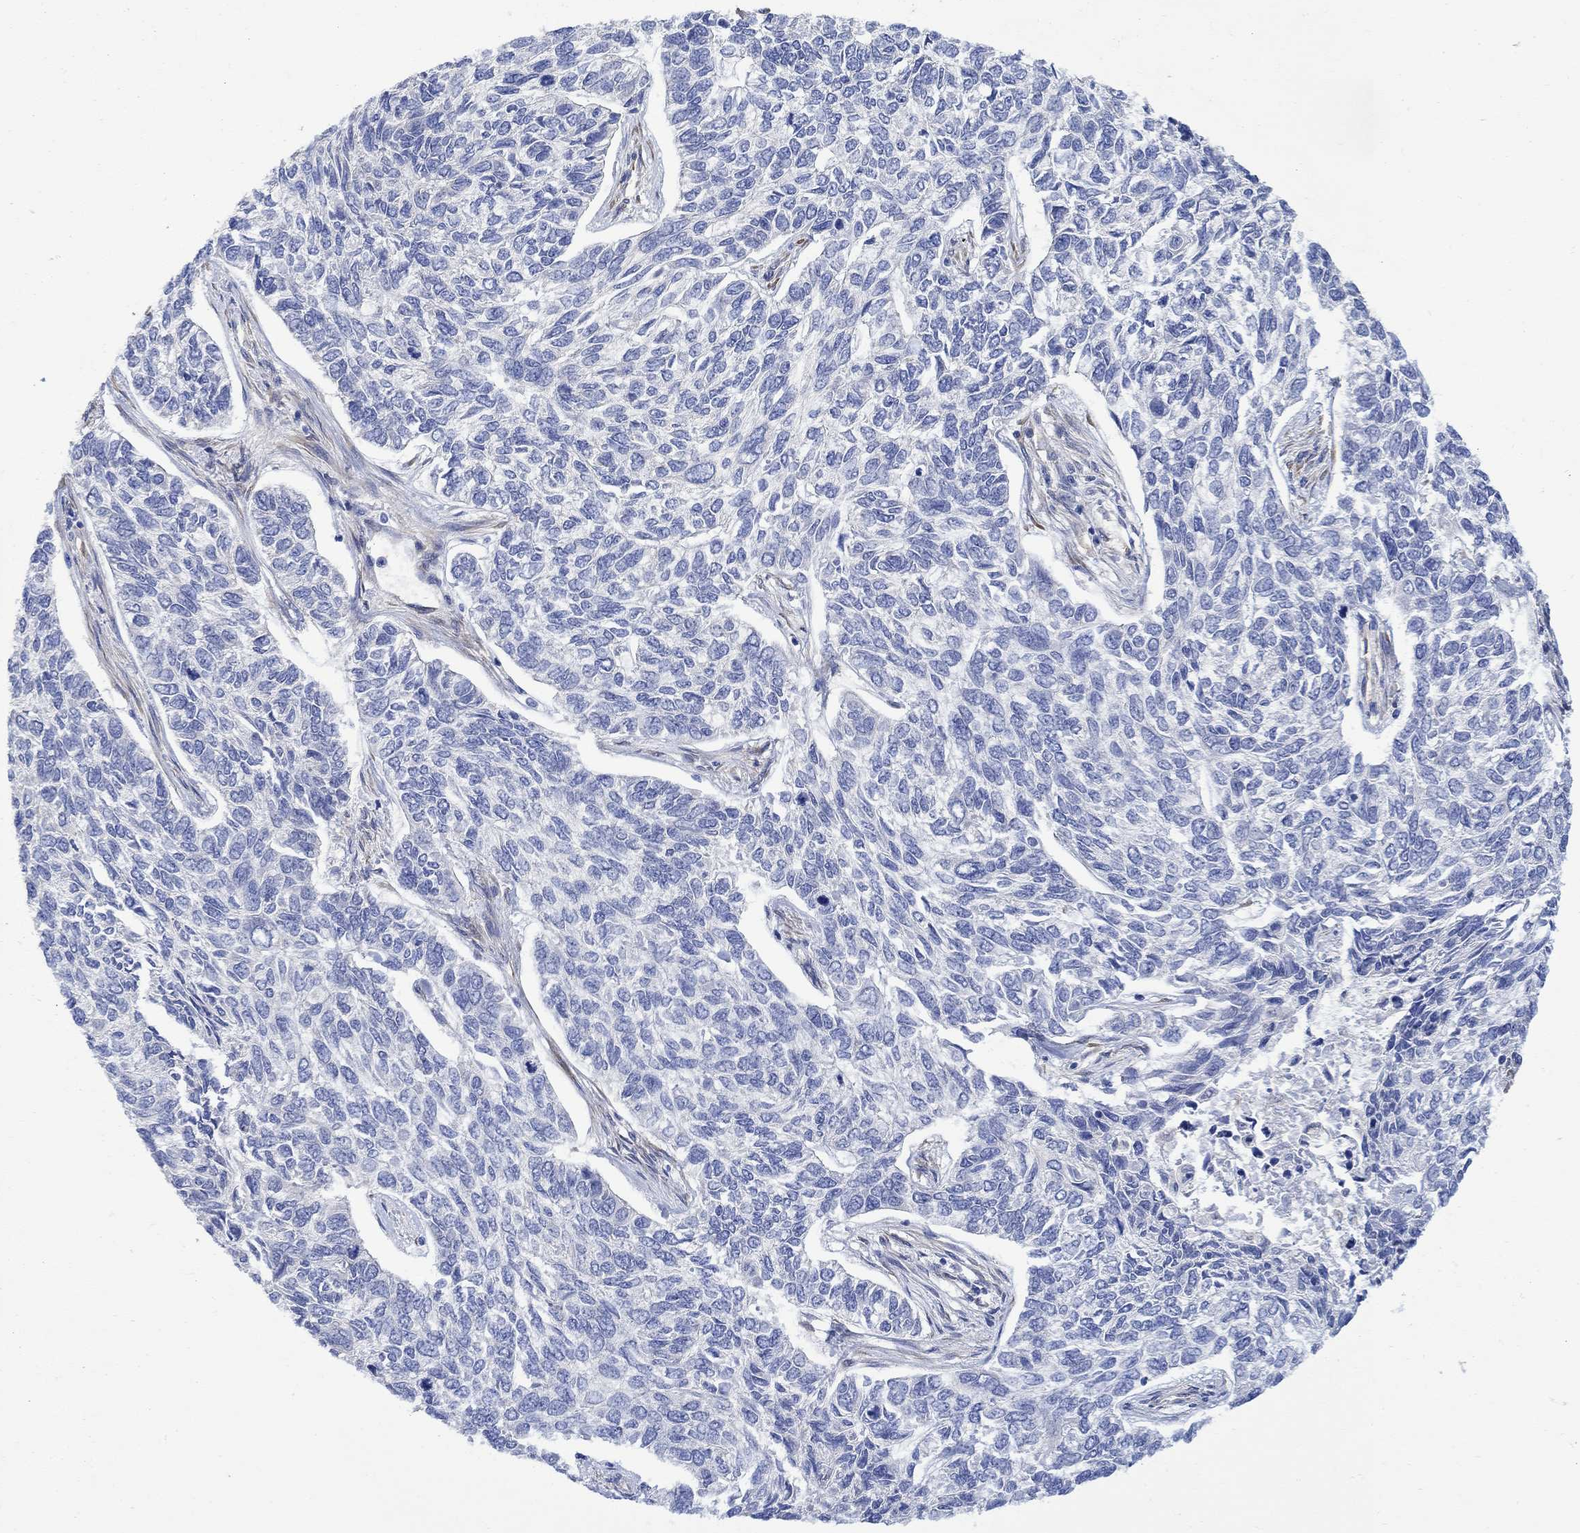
{"staining": {"intensity": "negative", "quantity": "none", "location": "none"}, "tissue": "skin cancer", "cell_type": "Tumor cells", "image_type": "cancer", "snomed": [{"axis": "morphology", "description": "Basal cell carcinoma"}, {"axis": "topography", "description": "Skin"}], "caption": "The image exhibits no significant expression in tumor cells of skin cancer (basal cell carcinoma).", "gene": "TGM2", "patient": {"sex": "female", "age": 65}}